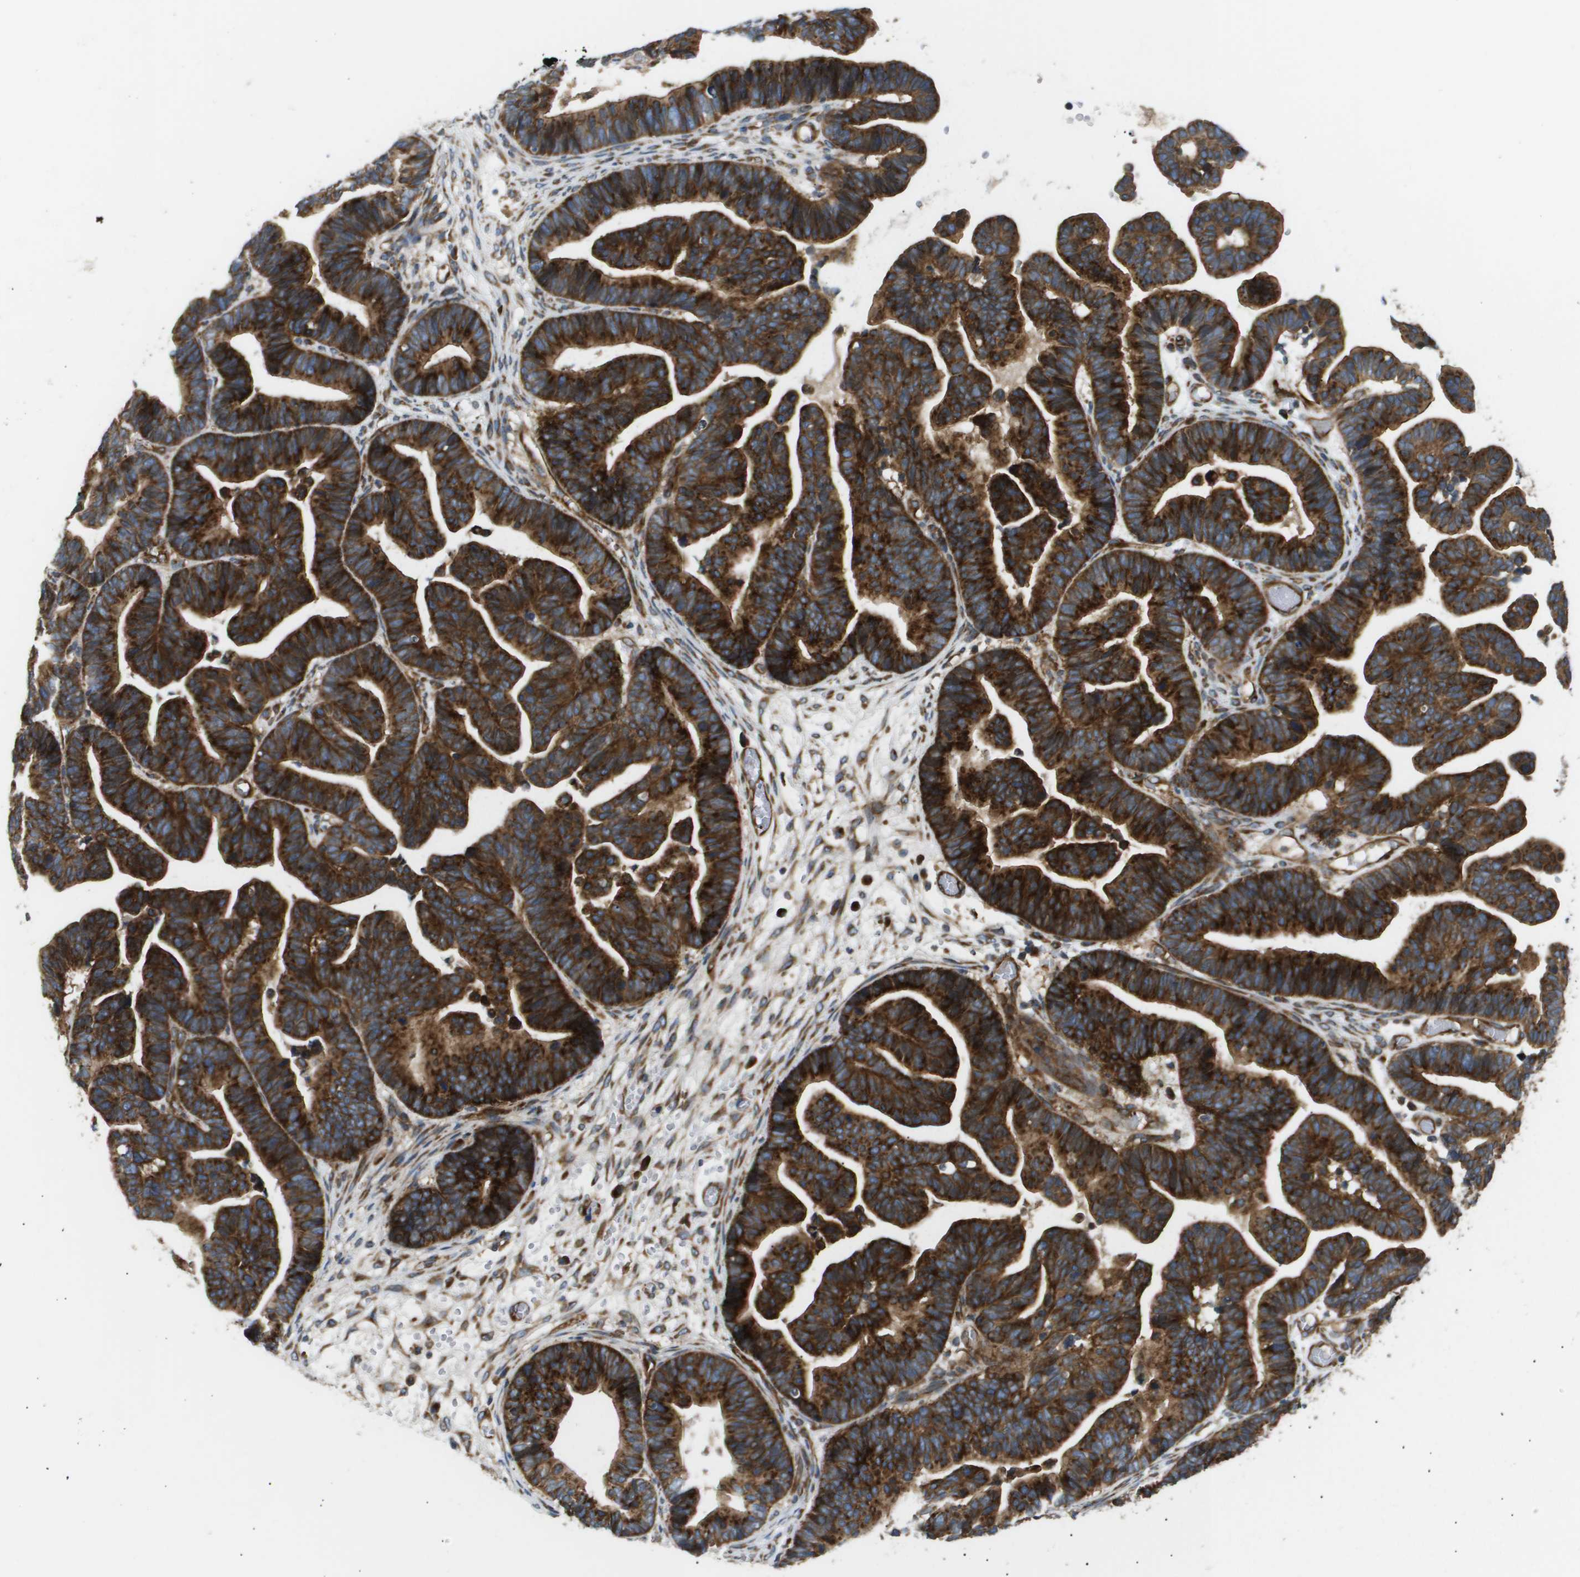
{"staining": {"intensity": "strong", "quantity": ">75%", "location": "cytoplasmic/membranous"}, "tissue": "ovarian cancer", "cell_type": "Tumor cells", "image_type": "cancer", "snomed": [{"axis": "morphology", "description": "Cystadenocarcinoma, serous, NOS"}, {"axis": "topography", "description": "Ovary"}], "caption": "Human ovarian cancer stained with a protein marker displays strong staining in tumor cells.", "gene": "LYSMD3", "patient": {"sex": "female", "age": 56}}